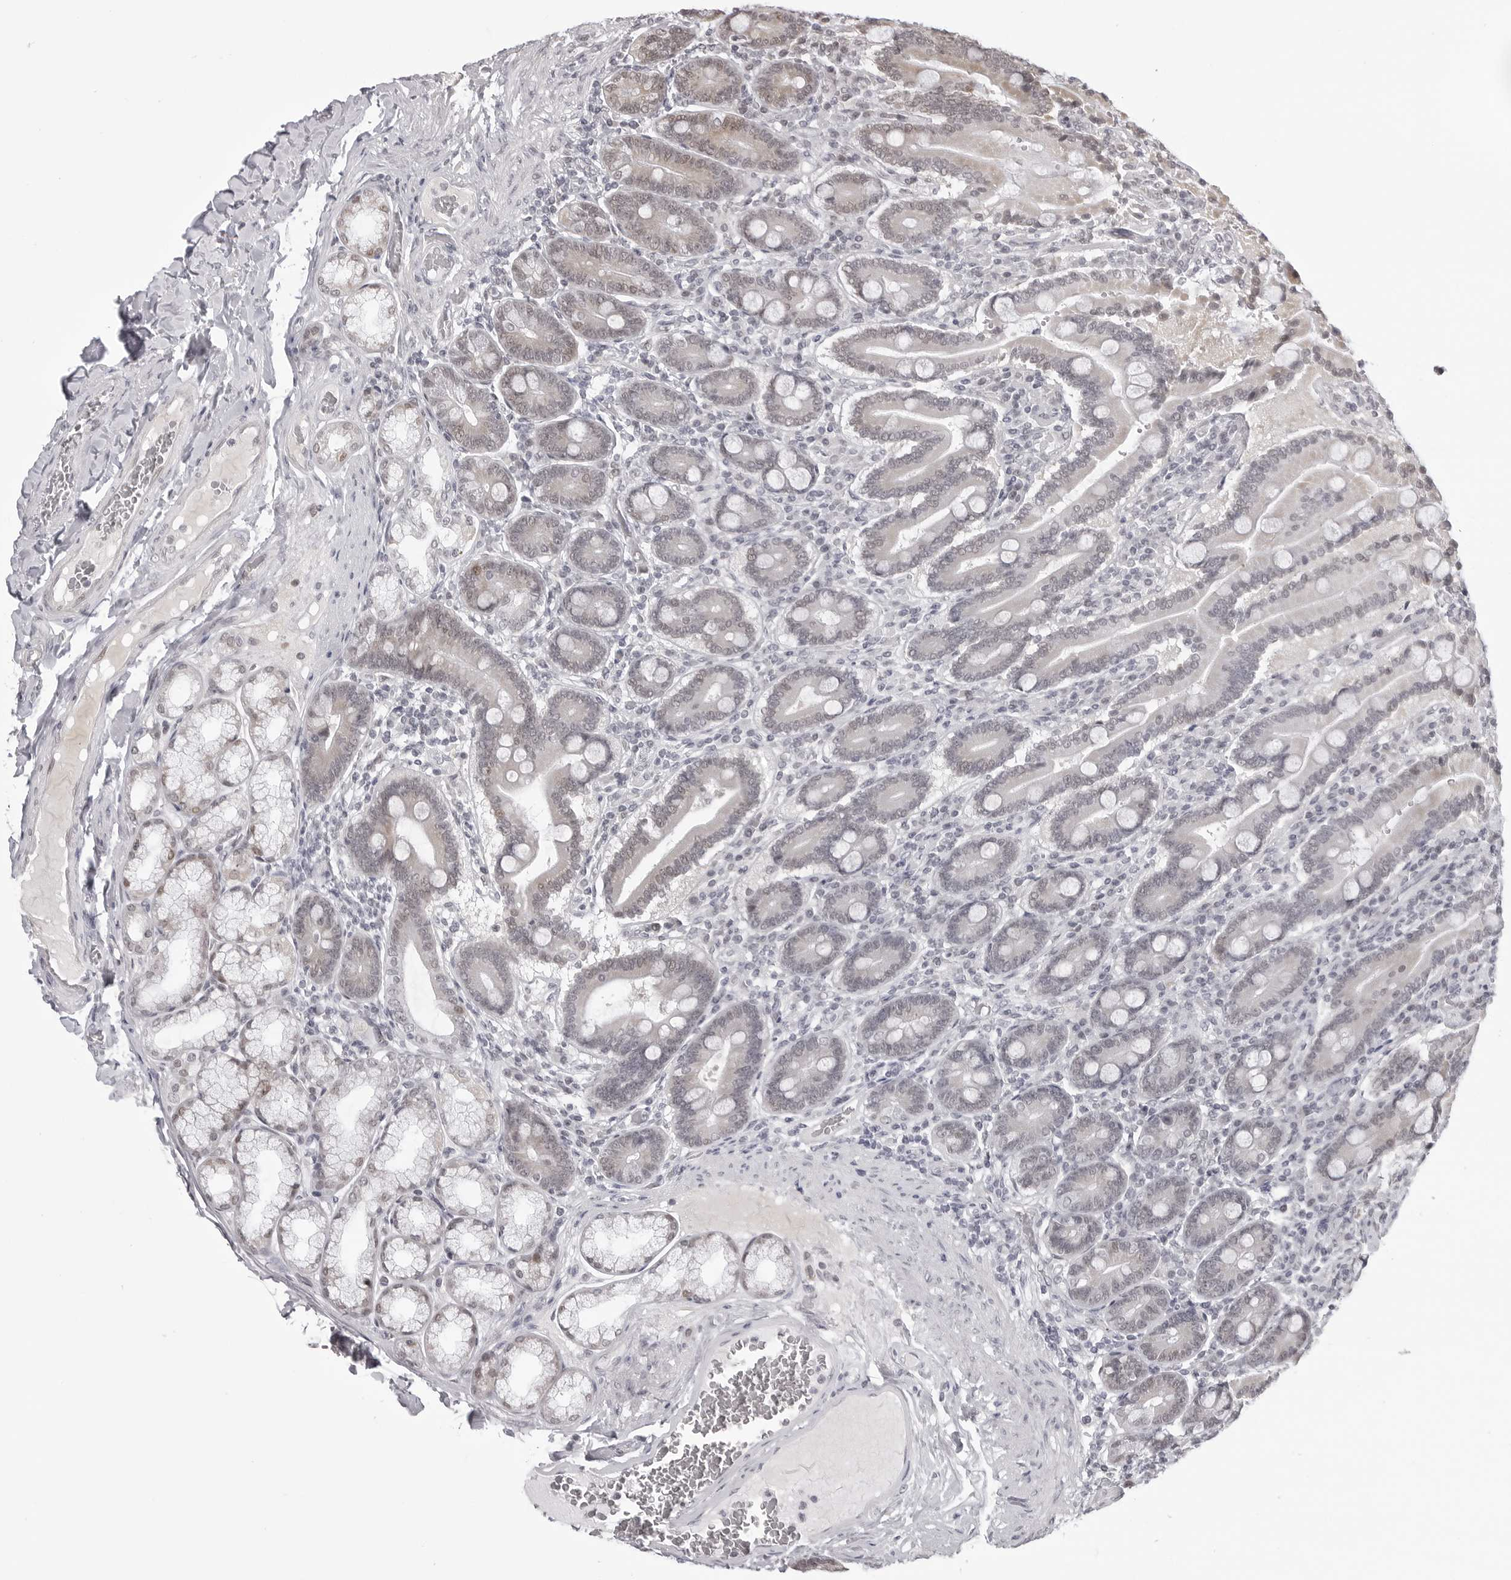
{"staining": {"intensity": "moderate", "quantity": "25%-75%", "location": "nuclear"}, "tissue": "duodenum", "cell_type": "Glandular cells", "image_type": "normal", "snomed": [{"axis": "morphology", "description": "Normal tissue, NOS"}, {"axis": "topography", "description": "Duodenum"}], "caption": "Unremarkable duodenum exhibits moderate nuclear positivity in approximately 25%-75% of glandular cells, visualized by immunohistochemistry. The staining is performed using DAB brown chromogen to label protein expression. The nuclei are counter-stained blue using hematoxylin.", "gene": "PHF3", "patient": {"sex": "female", "age": 62}}